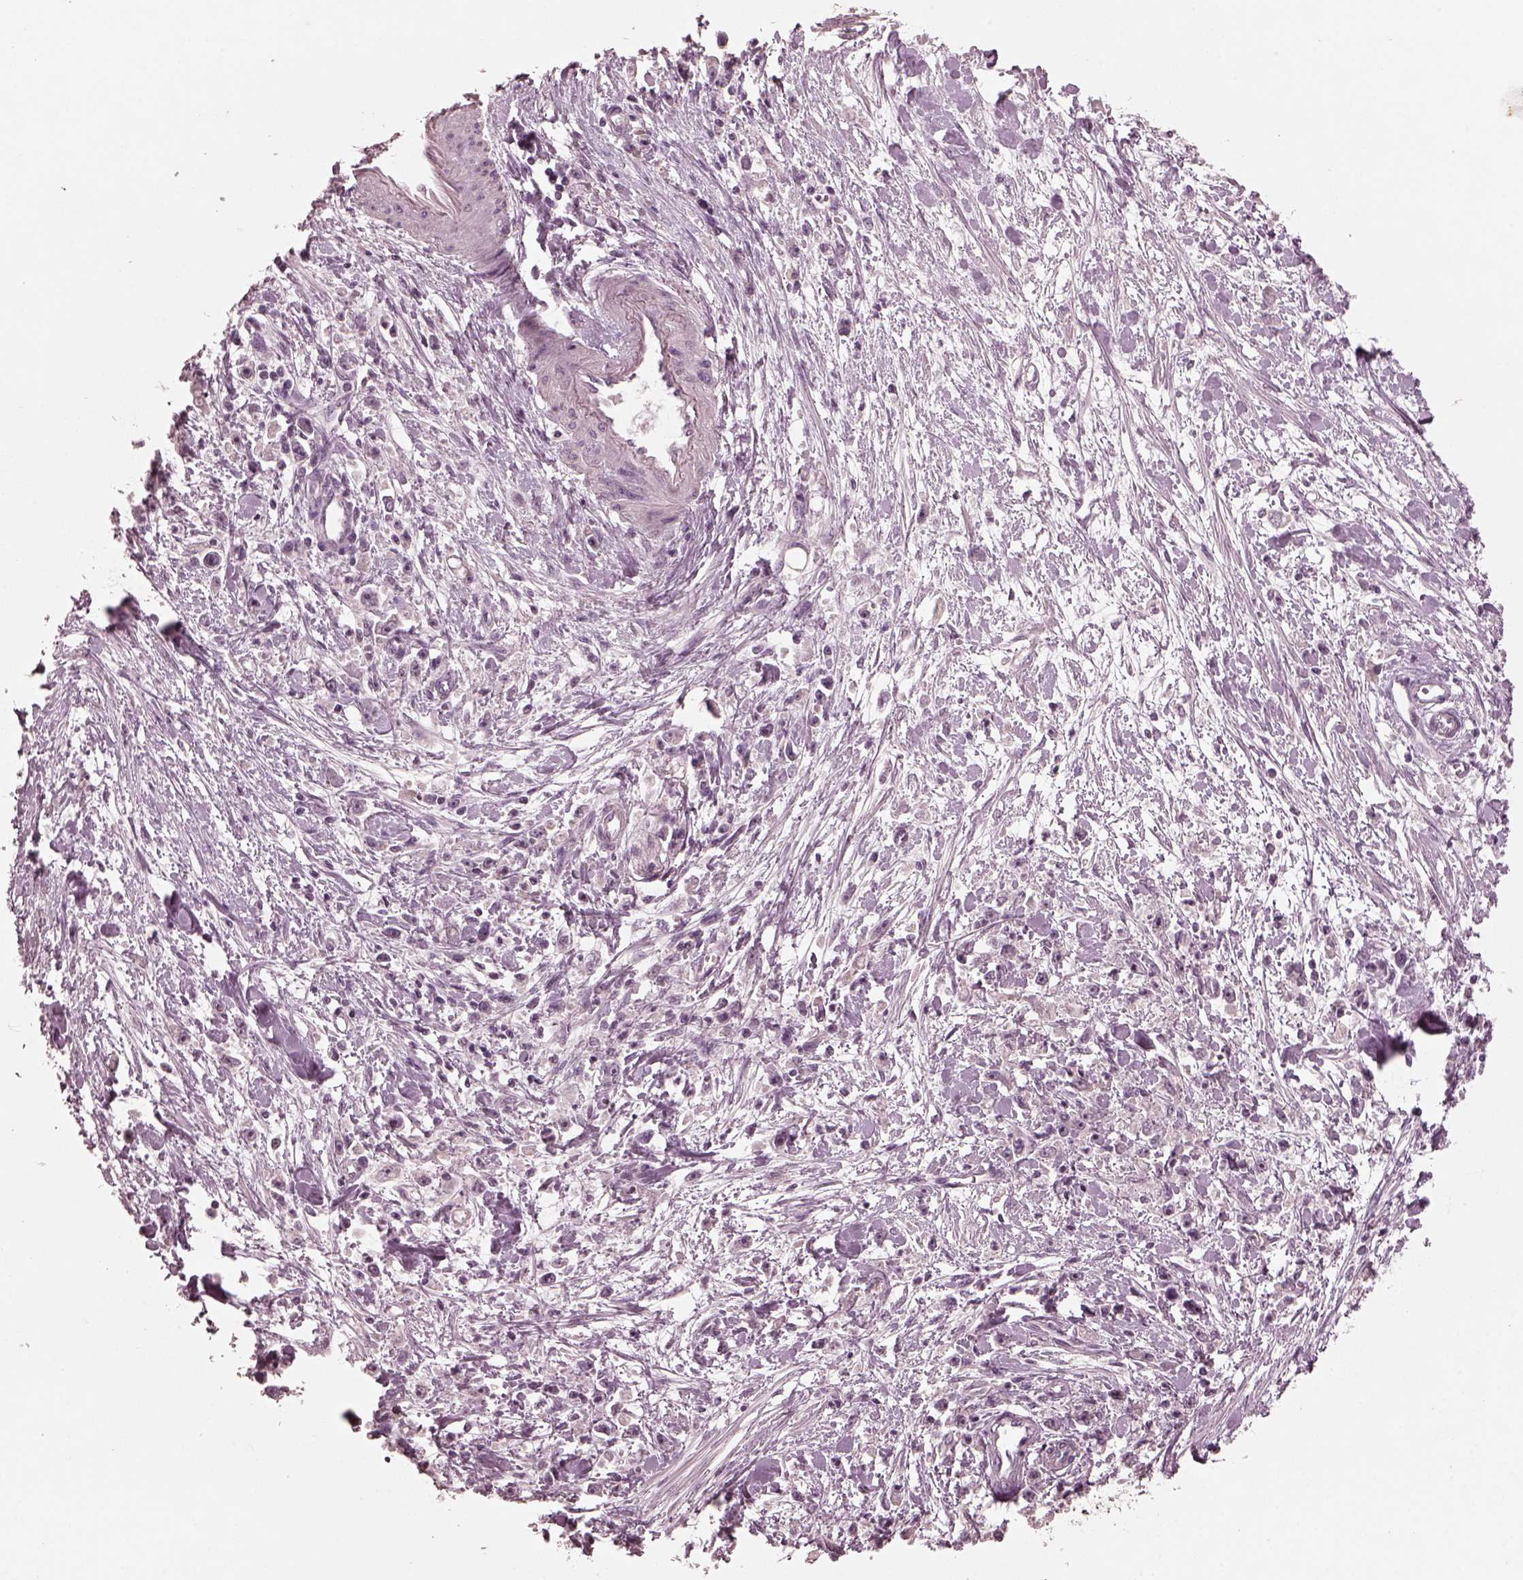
{"staining": {"intensity": "negative", "quantity": "none", "location": "none"}, "tissue": "stomach cancer", "cell_type": "Tumor cells", "image_type": "cancer", "snomed": [{"axis": "morphology", "description": "Adenocarcinoma, NOS"}, {"axis": "topography", "description": "Stomach"}], "caption": "DAB (3,3'-diaminobenzidine) immunohistochemical staining of stomach cancer exhibits no significant expression in tumor cells.", "gene": "RGS7", "patient": {"sex": "female", "age": 59}}